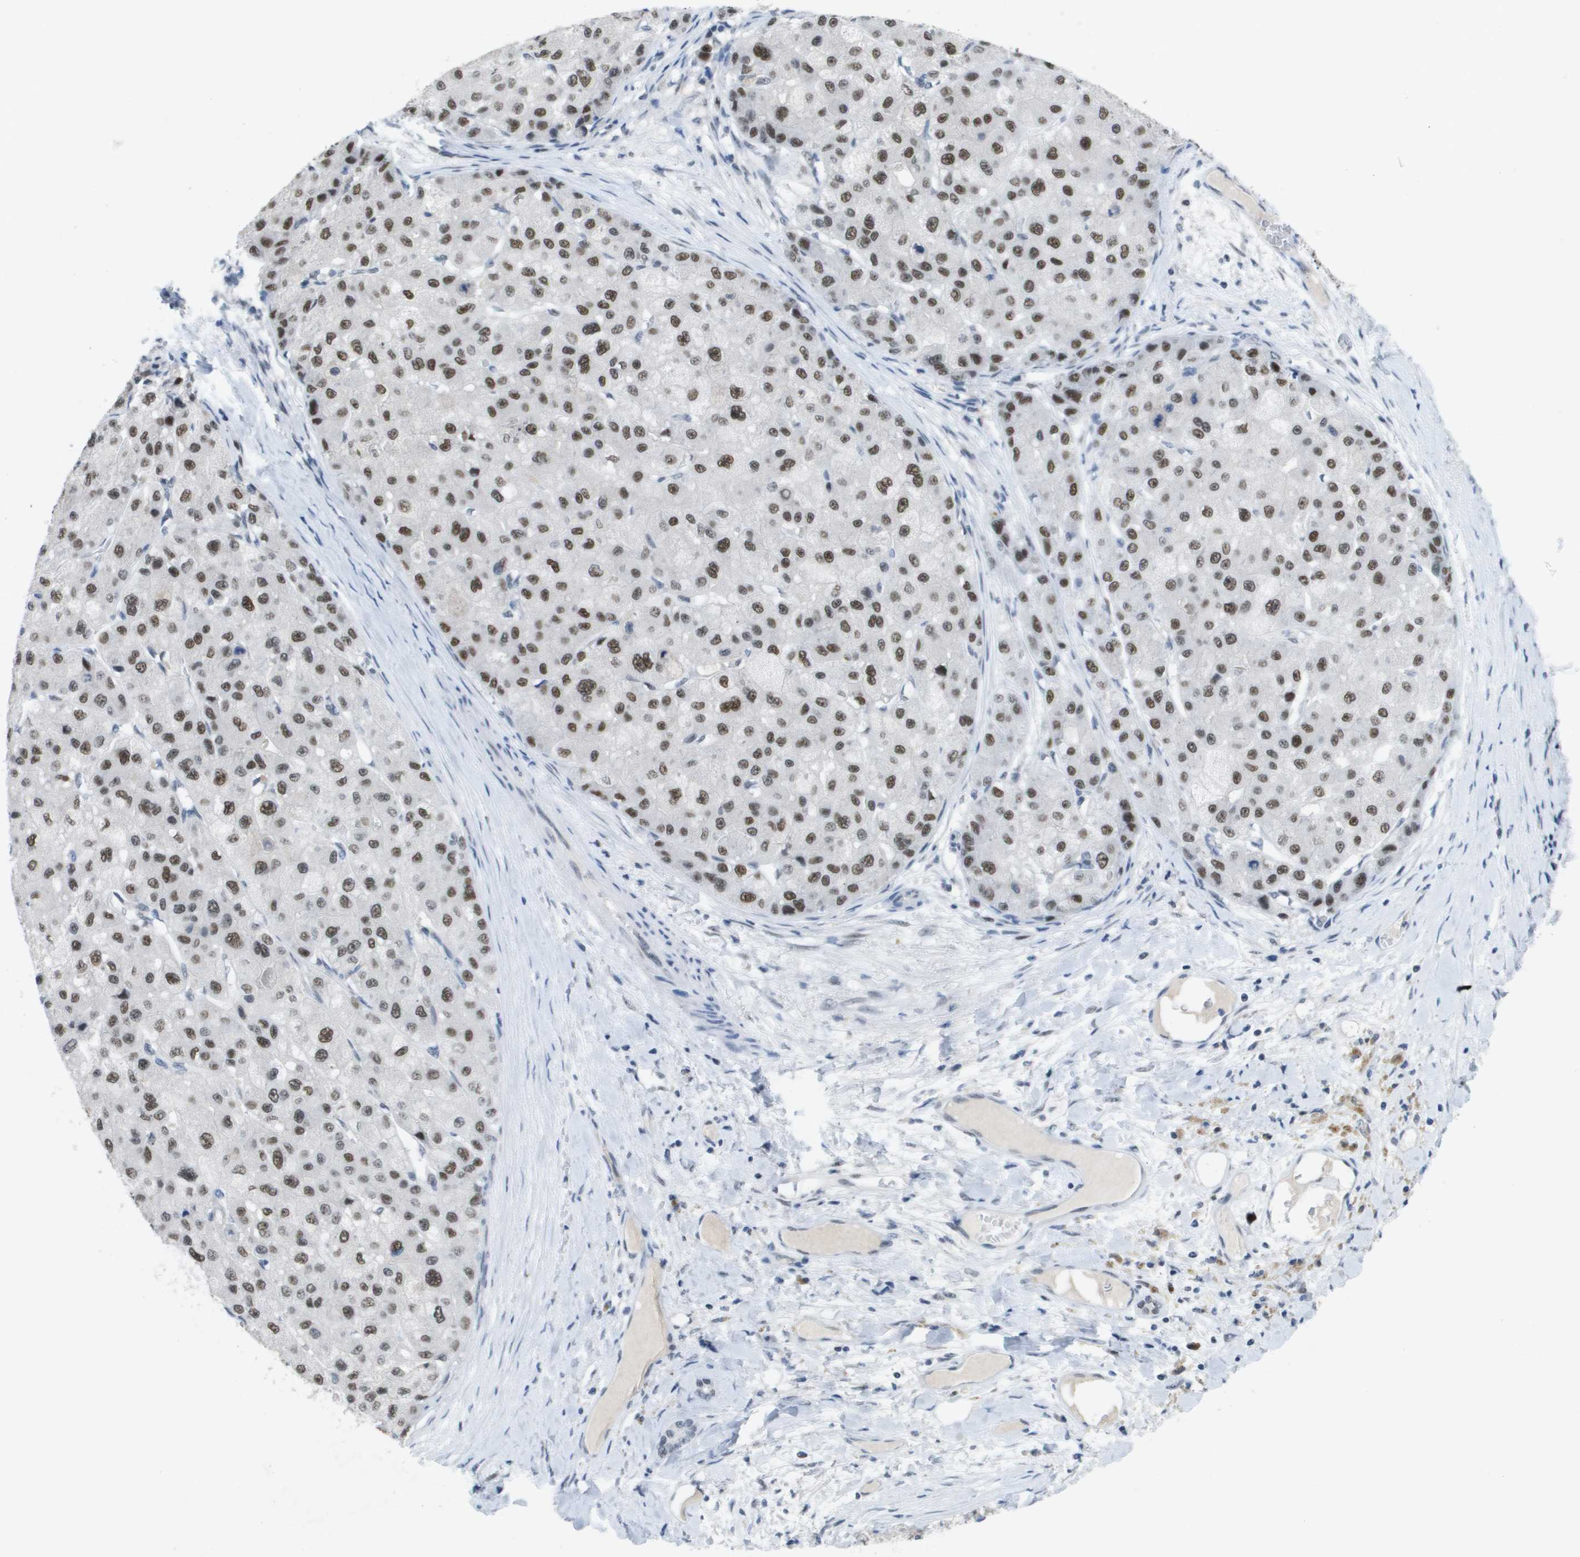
{"staining": {"intensity": "strong", "quantity": ">75%", "location": "nuclear"}, "tissue": "liver cancer", "cell_type": "Tumor cells", "image_type": "cancer", "snomed": [{"axis": "morphology", "description": "Carcinoma, Hepatocellular, NOS"}, {"axis": "topography", "description": "Liver"}], "caption": "The histopathology image shows staining of liver hepatocellular carcinoma, revealing strong nuclear protein positivity (brown color) within tumor cells.", "gene": "TP53RK", "patient": {"sex": "male", "age": 80}}